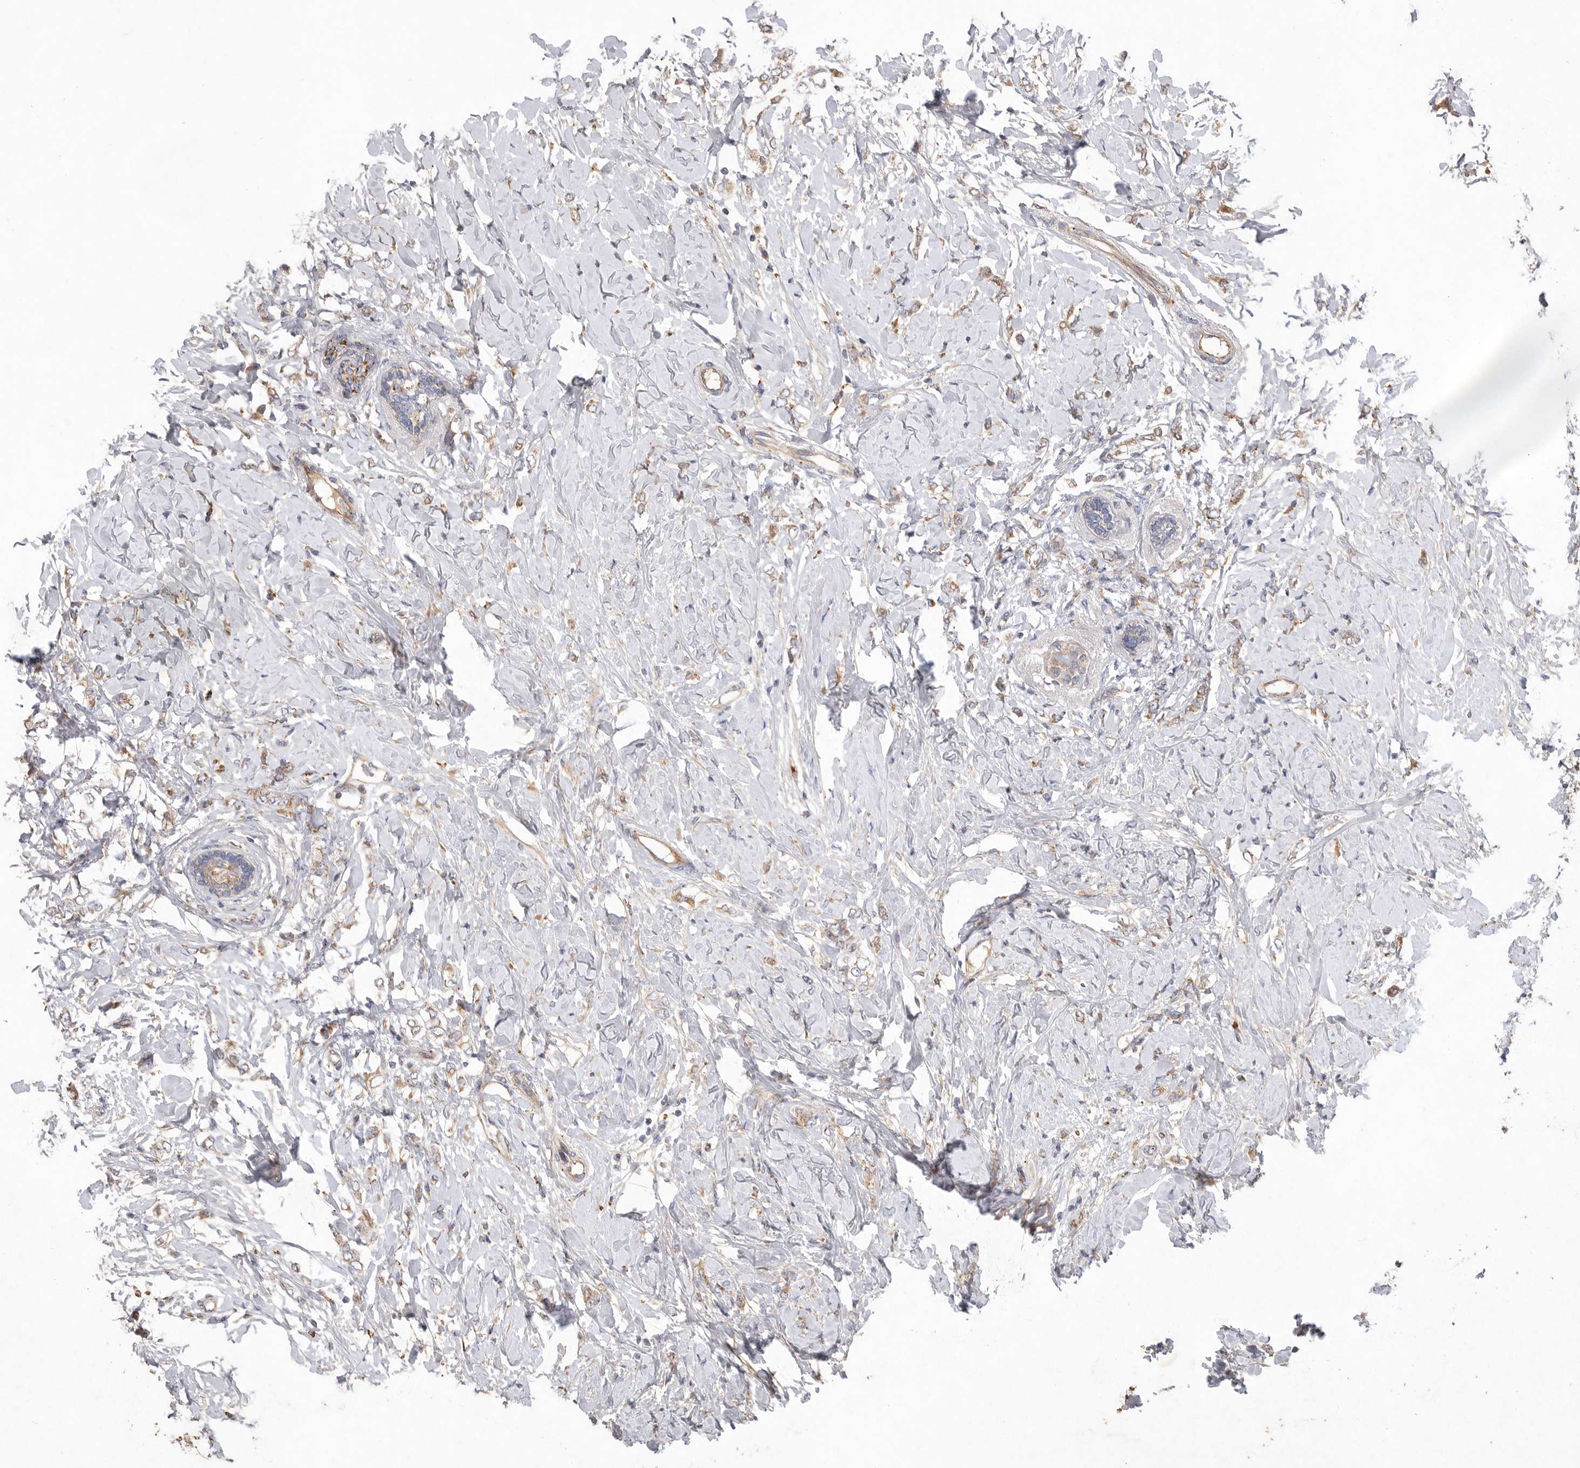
{"staining": {"intensity": "moderate", "quantity": ">75%", "location": "cytoplasmic/membranous"}, "tissue": "breast cancer", "cell_type": "Tumor cells", "image_type": "cancer", "snomed": [{"axis": "morphology", "description": "Normal tissue, NOS"}, {"axis": "morphology", "description": "Lobular carcinoma"}, {"axis": "topography", "description": "Breast"}], "caption": "An immunohistochemistry photomicrograph of tumor tissue is shown. Protein staining in brown labels moderate cytoplasmic/membranous positivity in lobular carcinoma (breast) within tumor cells.", "gene": "MRPL41", "patient": {"sex": "female", "age": 47}}